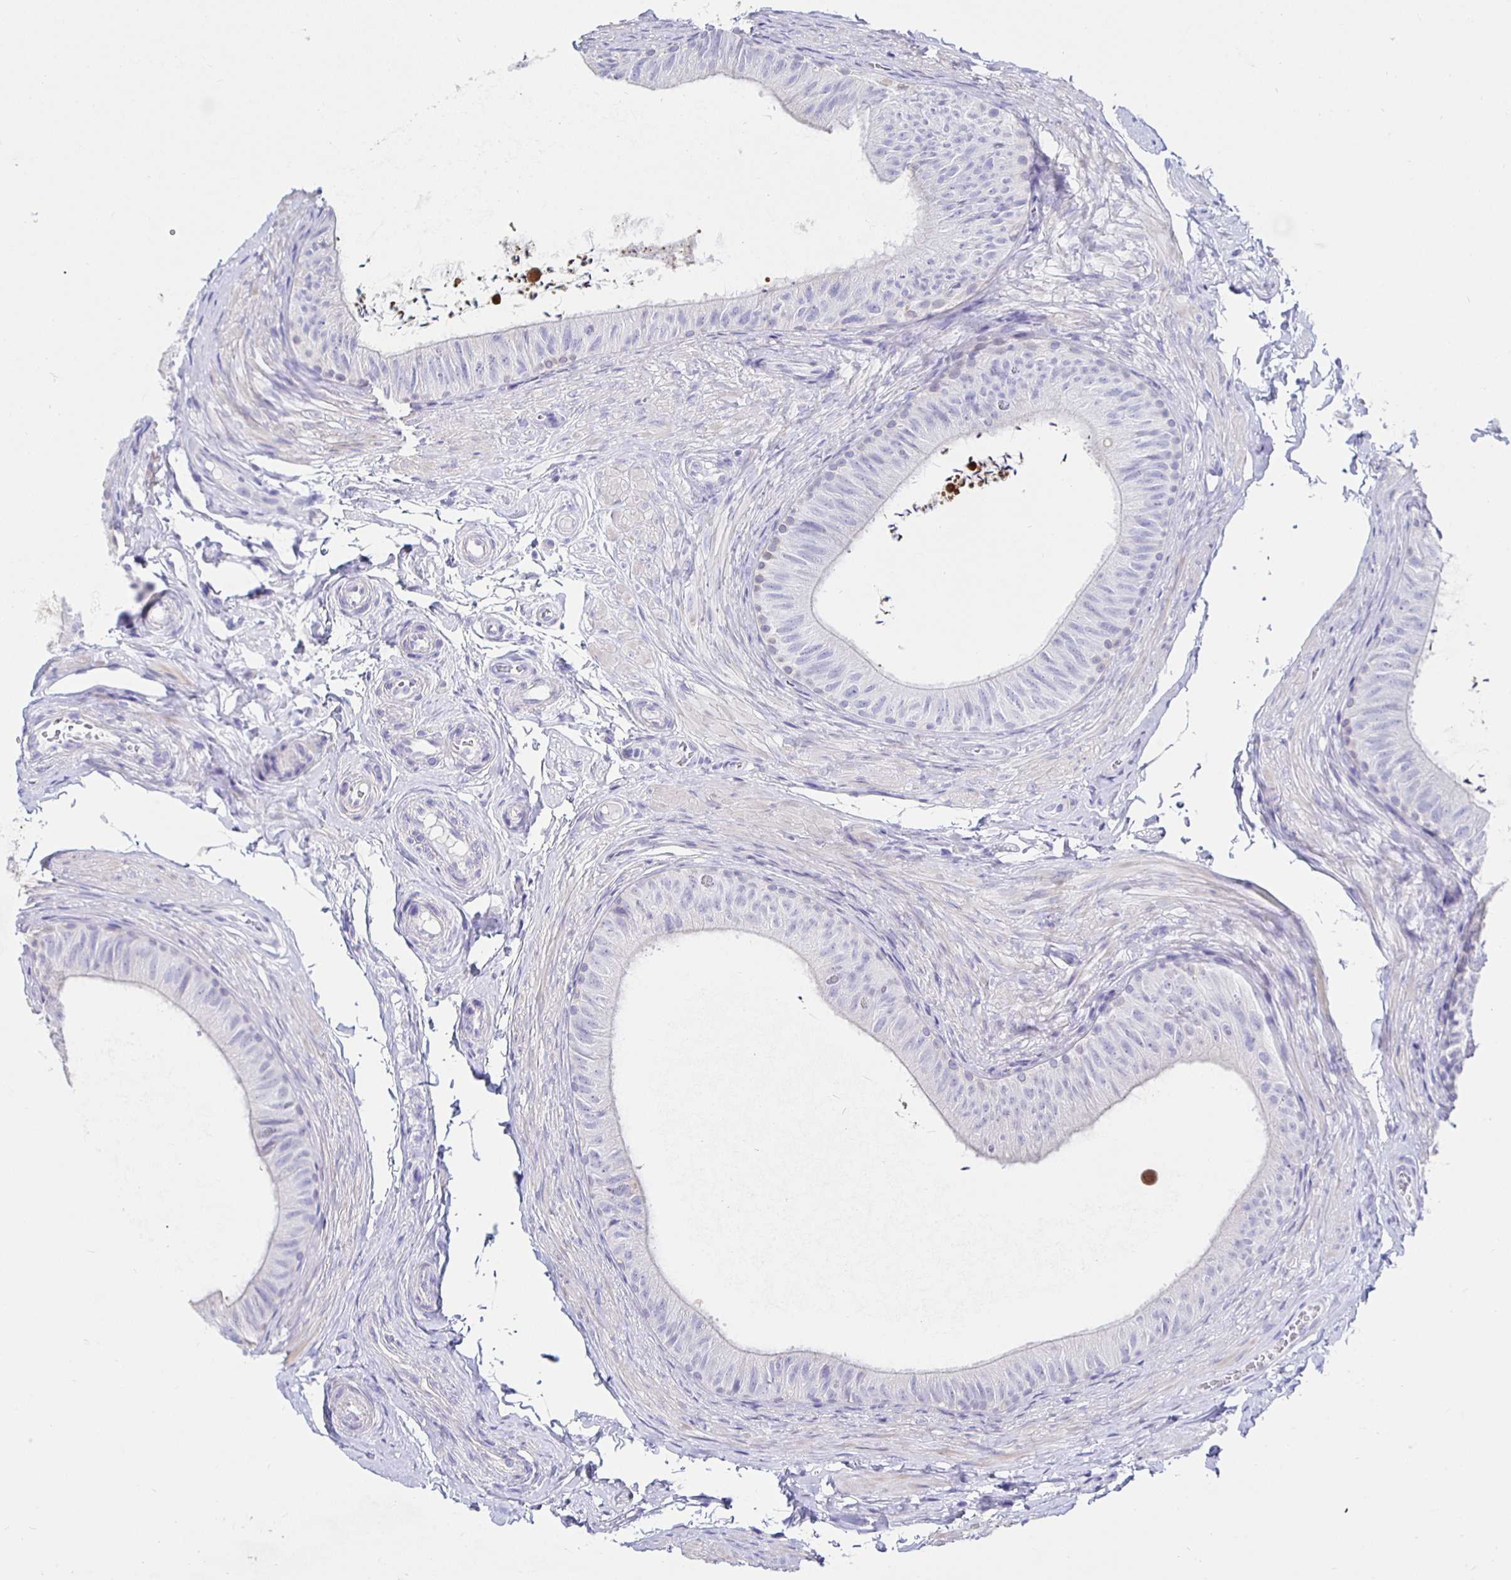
{"staining": {"intensity": "negative", "quantity": "none", "location": "none"}, "tissue": "epididymis", "cell_type": "Glandular cells", "image_type": "normal", "snomed": [{"axis": "morphology", "description": "Normal tissue, NOS"}, {"axis": "topography", "description": "Epididymis, spermatic cord, NOS"}, {"axis": "topography", "description": "Epididymis"}, {"axis": "topography", "description": "Peripheral nerve tissue"}], "caption": "This is an immunohistochemistry (IHC) histopathology image of benign human epididymis. There is no positivity in glandular cells.", "gene": "HSPA4L", "patient": {"sex": "male", "age": 29}}